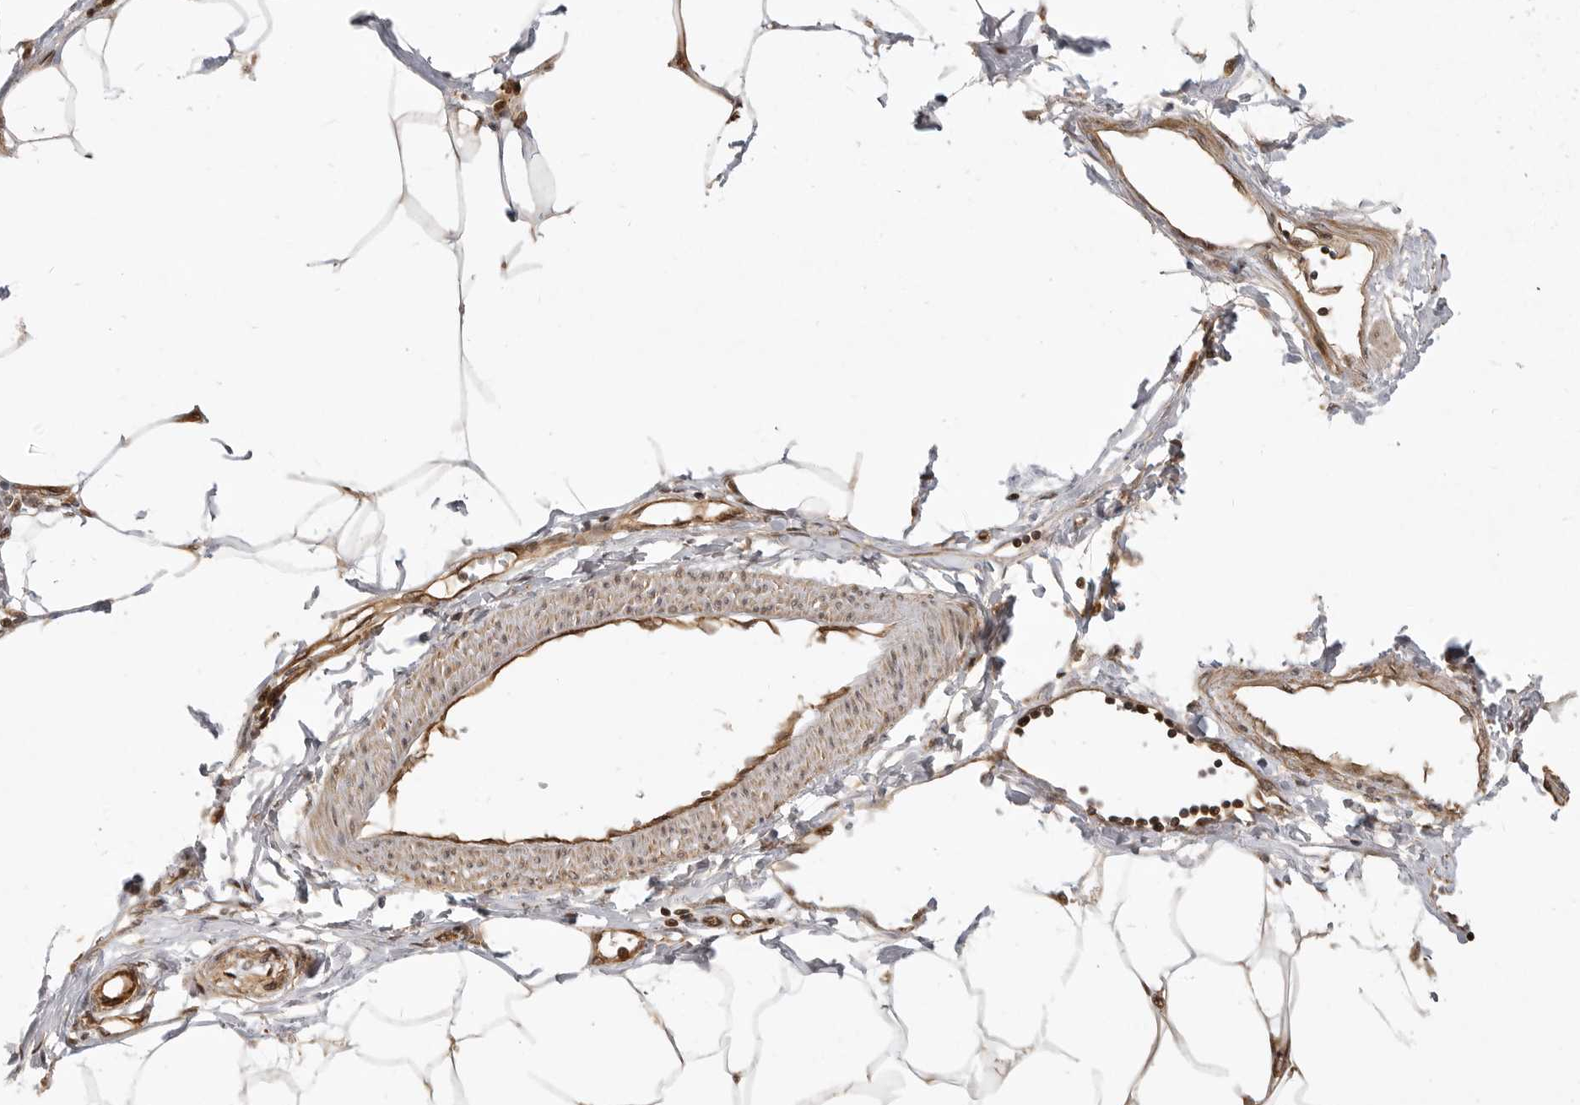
{"staining": {"intensity": "moderate", "quantity": ">75%", "location": "cytoplasmic/membranous,nuclear"}, "tissue": "adipose tissue", "cell_type": "Adipocytes", "image_type": "normal", "snomed": [{"axis": "morphology", "description": "Normal tissue, NOS"}, {"axis": "morphology", "description": "Adenocarcinoma, NOS"}, {"axis": "topography", "description": "Colon"}, {"axis": "topography", "description": "Peripheral nerve tissue"}], "caption": "Immunohistochemical staining of normal adipose tissue demonstrates moderate cytoplasmic/membranous,nuclear protein positivity in about >75% of adipocytes. (Stains: DAB (3,3'-diaminobenzidine) in brown, nuclei in blue, Microscopy: brightfield microscopy at high magnification).", "gene": "ADPRS", "patient": {"sex": "male", "age": 14}}